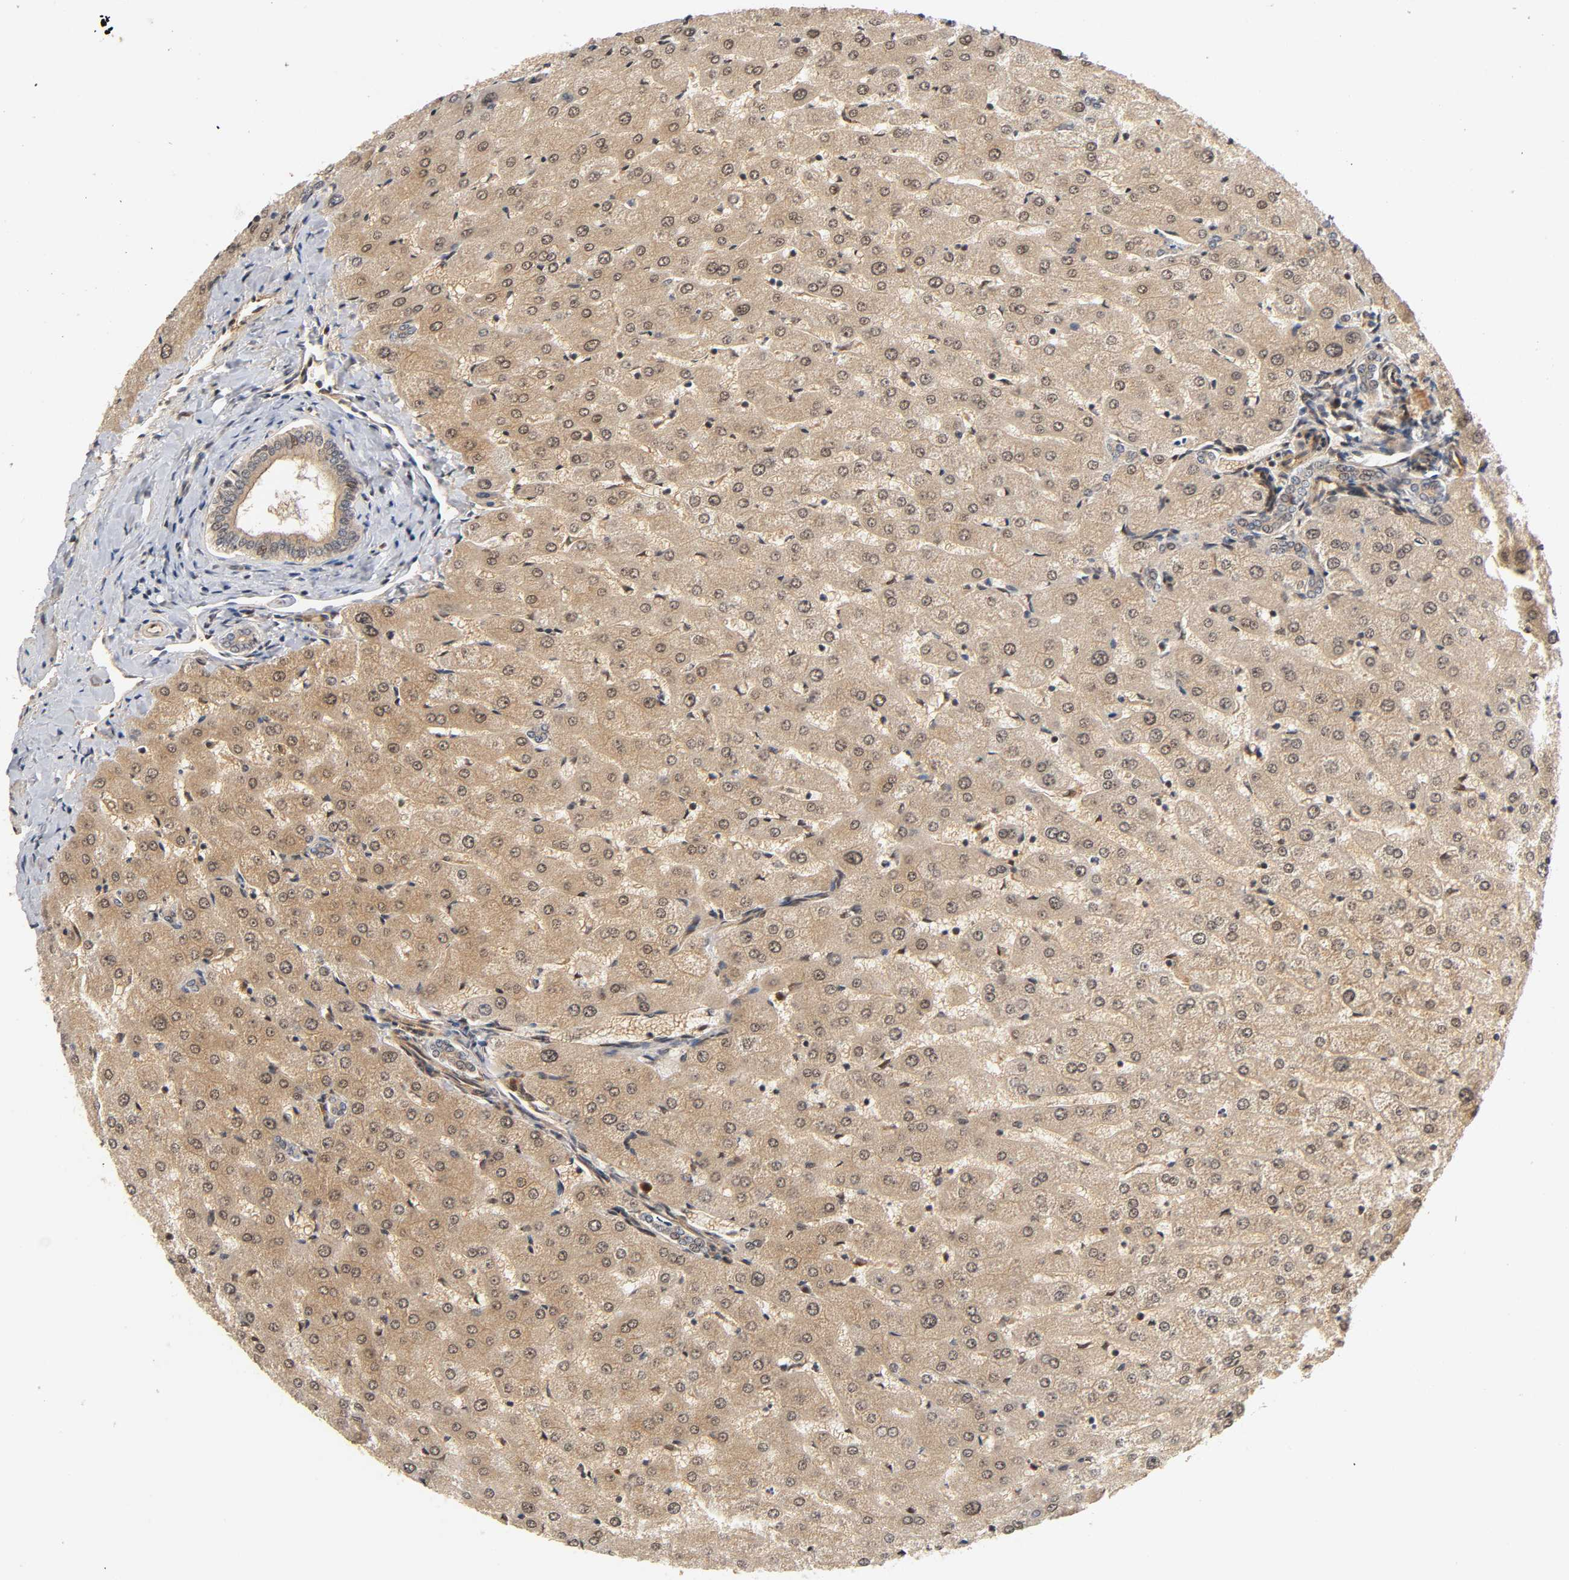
{"staining": {"intensity": "weak", "quantity": ">75%", "location": "cytoplasmic/membranous"}, "tissue": "liver", "cell_type": "Cholangiocytes", "image_type": "normal", "snomed": [{"axis": "morphology", "description": "Normal tissue, NOS"}, {"axis": "morphology", "description": "Fibrosis, NOS"}, {"axis": "topography", "description": "Liver"}], "caption": "DAB immunohistochemical staining of unremarkable human liver exhibits weak cytoplasmic/membranous protein expression in about >75% of cholangiocytes.", "gene": "IQCJ", "patient": {"sex": "female", "age": 29}}